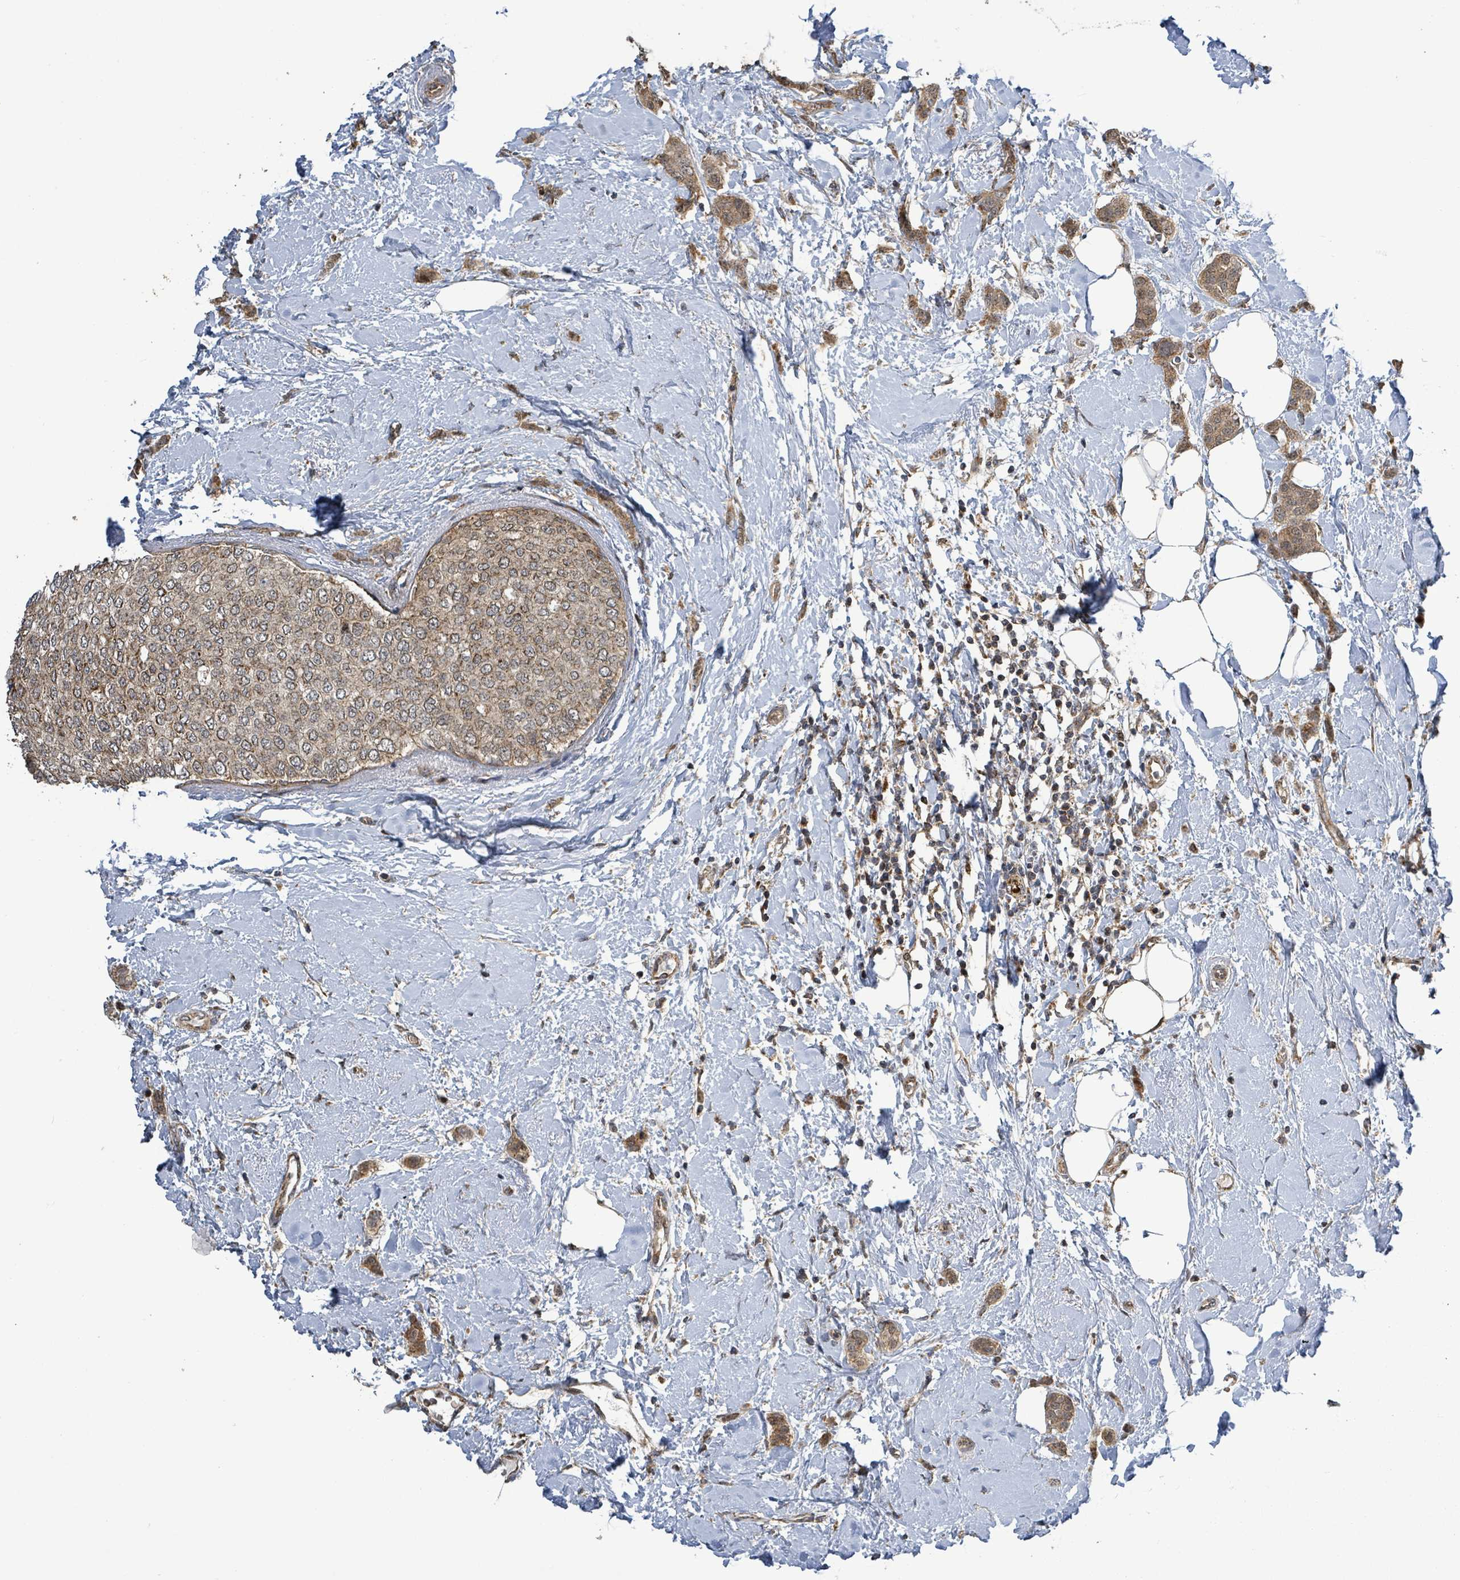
{"staining": {"intensity": "moderate", "quantity": ">75%", "location": "cytoplasmic/membranous"}, "tissue": "breast cancer", "cell_type": "Tumor cells", "image_type": "cancer", "snomed": [{"axis": "morphology", "description": "Duct carcinoma"}, {"axis": "topography", "description": "Breast"}], "caption": "A brown stain shows moderate cytoplasmic/membranous staining of a protein in breast cancer (intraductal carcinoma) tumor cells. Using DAB (3,3'-diaminobenzidine) (brown) and hematoxylin (blue) stains, captured at high magnification using brightfield microscopy.", "gene": "COQ6", "patient": {"sex": "female", "age": 72}}